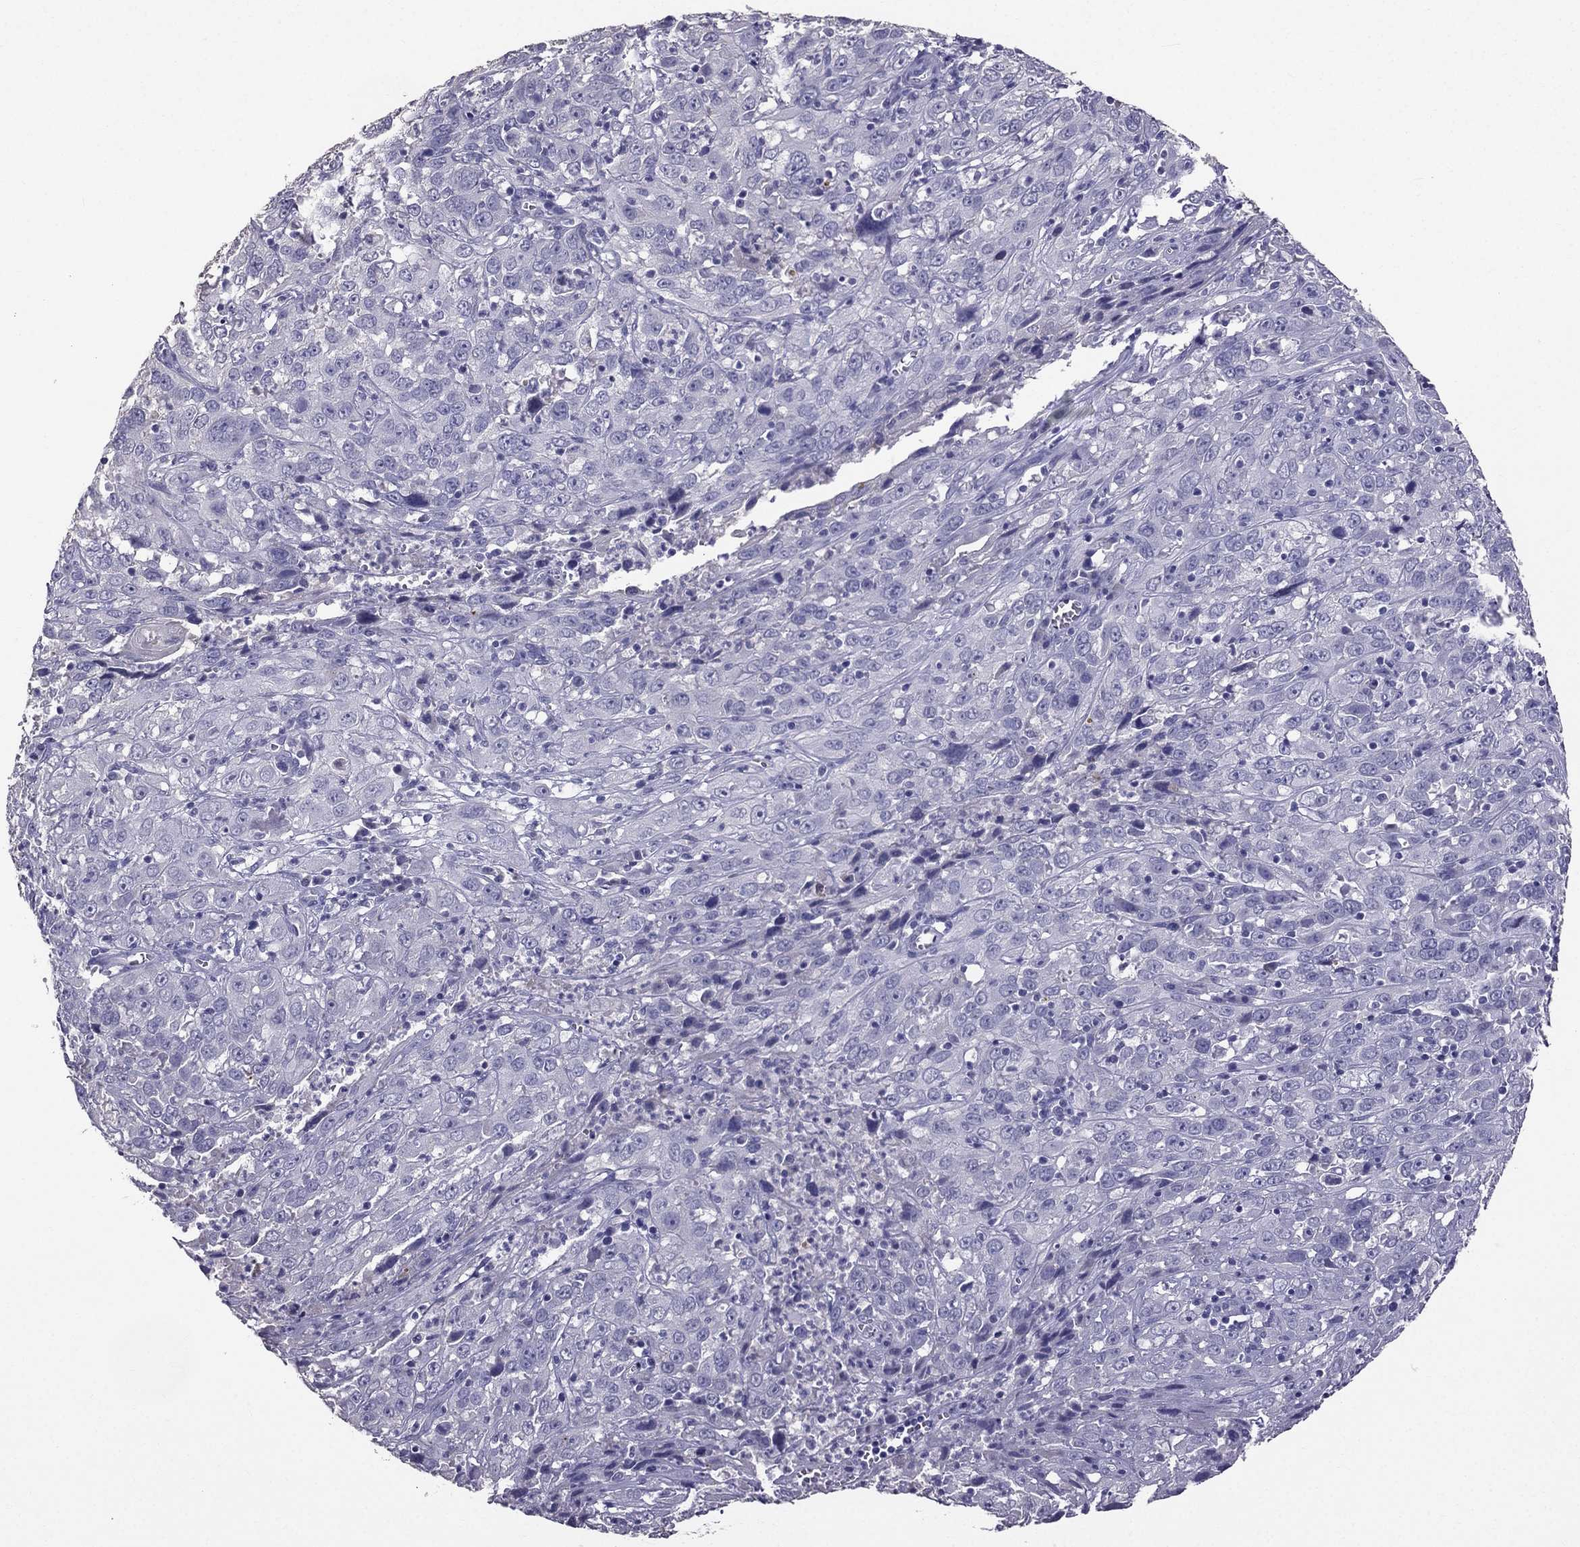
{"staining": {"intensity": "negative", "quantity": "none", "location": "none"}, "tissue": "cervical cancer", "cell_type": "Tumor cells", "image_type": "cancer", "snomed": [{"axis": "morphology", "description": "Squamous cell carcinoma, NOS"}, {"axis": "topography", "description": "Cervix"}], "caption": "Tumor cells are negative for brown protein staining in cervical cancer. (Brightfield microscopy of DAB (3,3'-diaminobenzidine) immunohistochemistry (IHC) at high magnification).", "gene": "SCG5", "patient": {"sex": "female", "age": 32}}